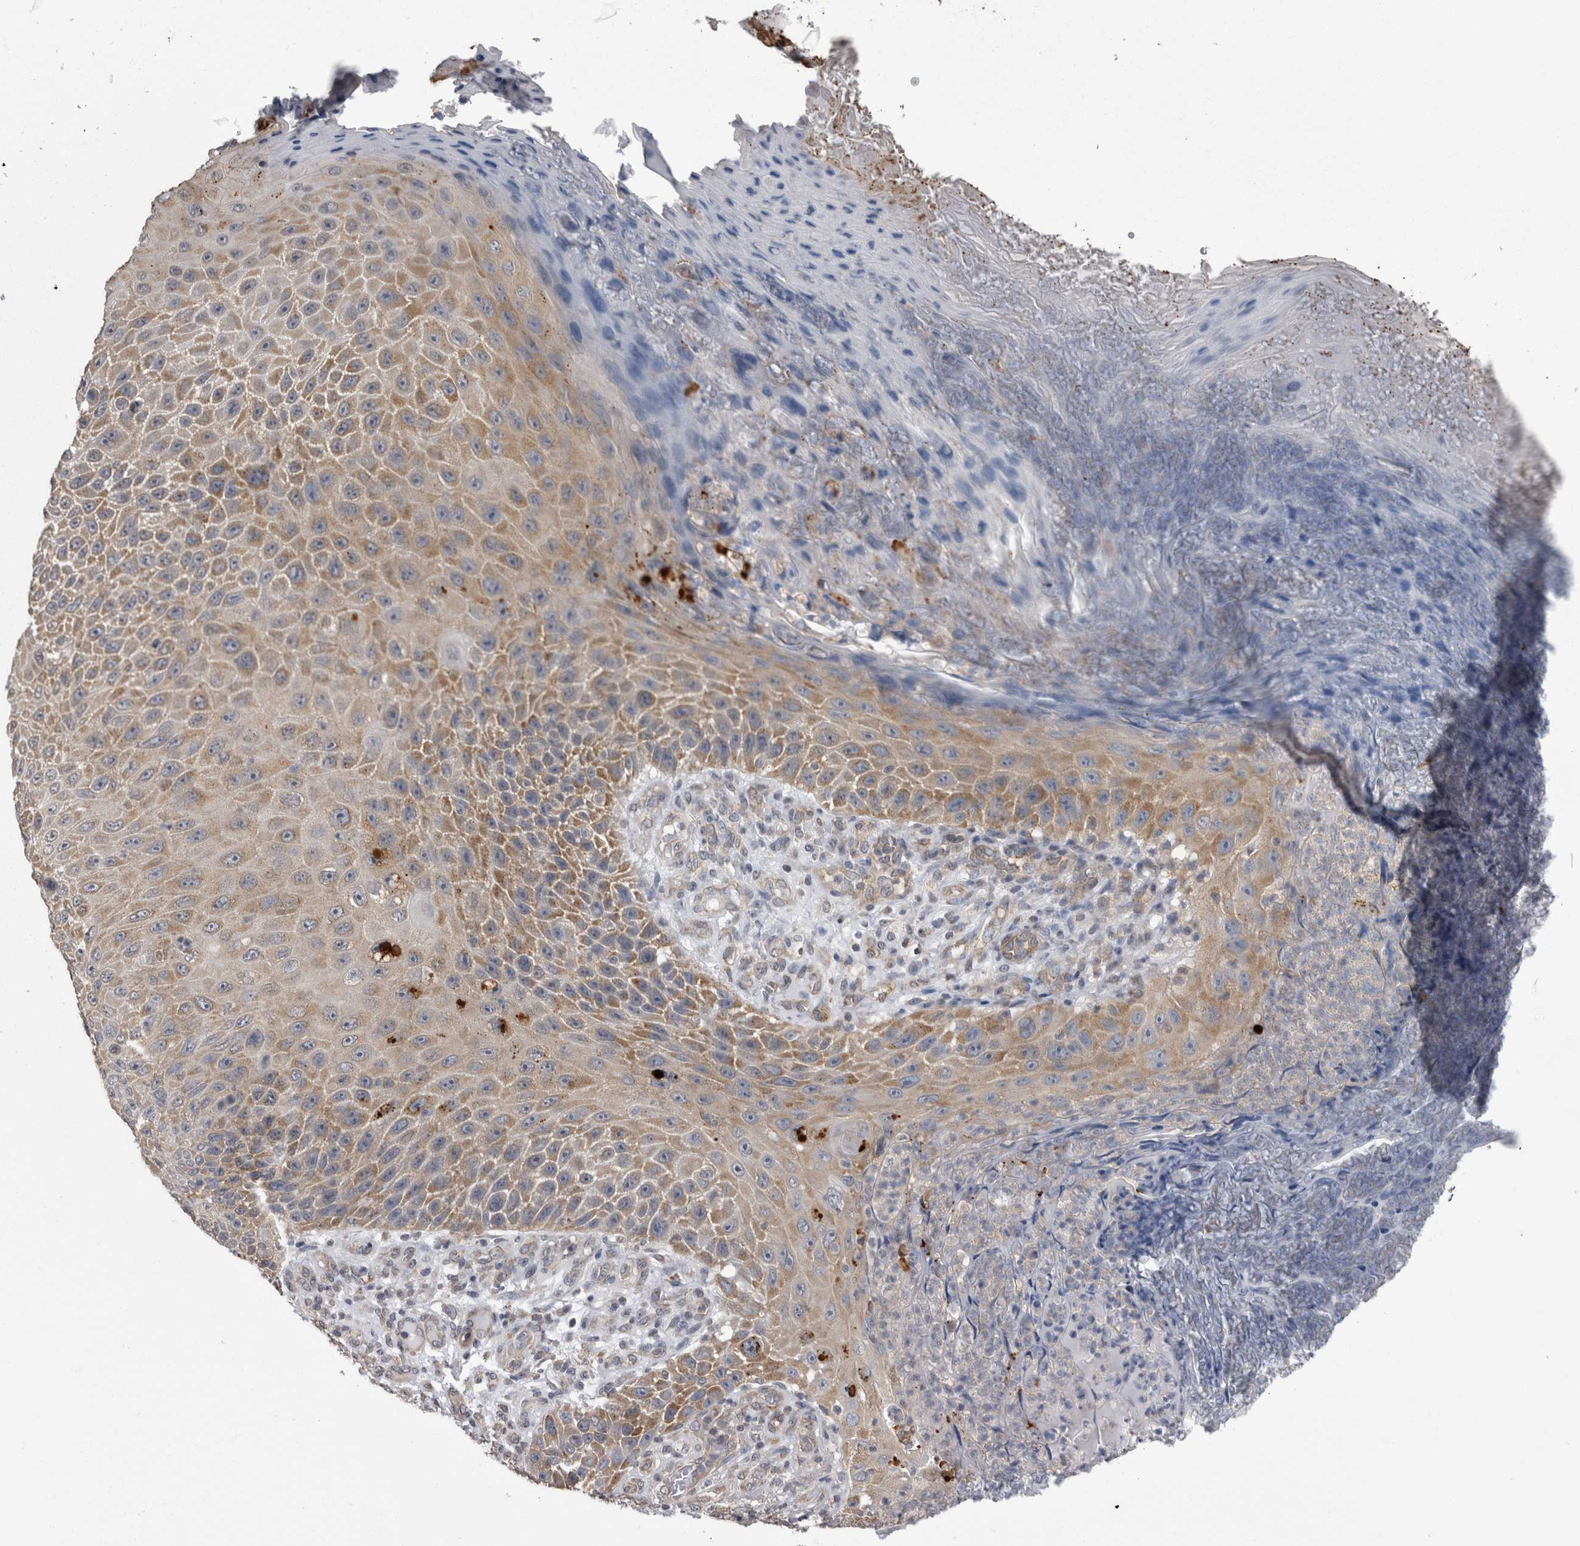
{"staining": {"intensity": "moderate", "quantity": ">75%", "location": "cytoplasmic/membranous"}, "tissue": "skin cancer", "cell_type": "Tumor cells", "image_type": "cancer", "snomed": [{"axis": "morphology", "description": "Squamous cell carcinoma, NOS"}, {"axis": "topography", "description": "Skin"}], "caption": "A histopathology image showing moderate cytoplasmic/membranous staining in approximately >75% of tumor cells in squamous cell carcinoma (skin), as visualized by brown immunohistochemical staining.", "gene": "DDX6", "patient": {"sex": "female", "age": 88}}